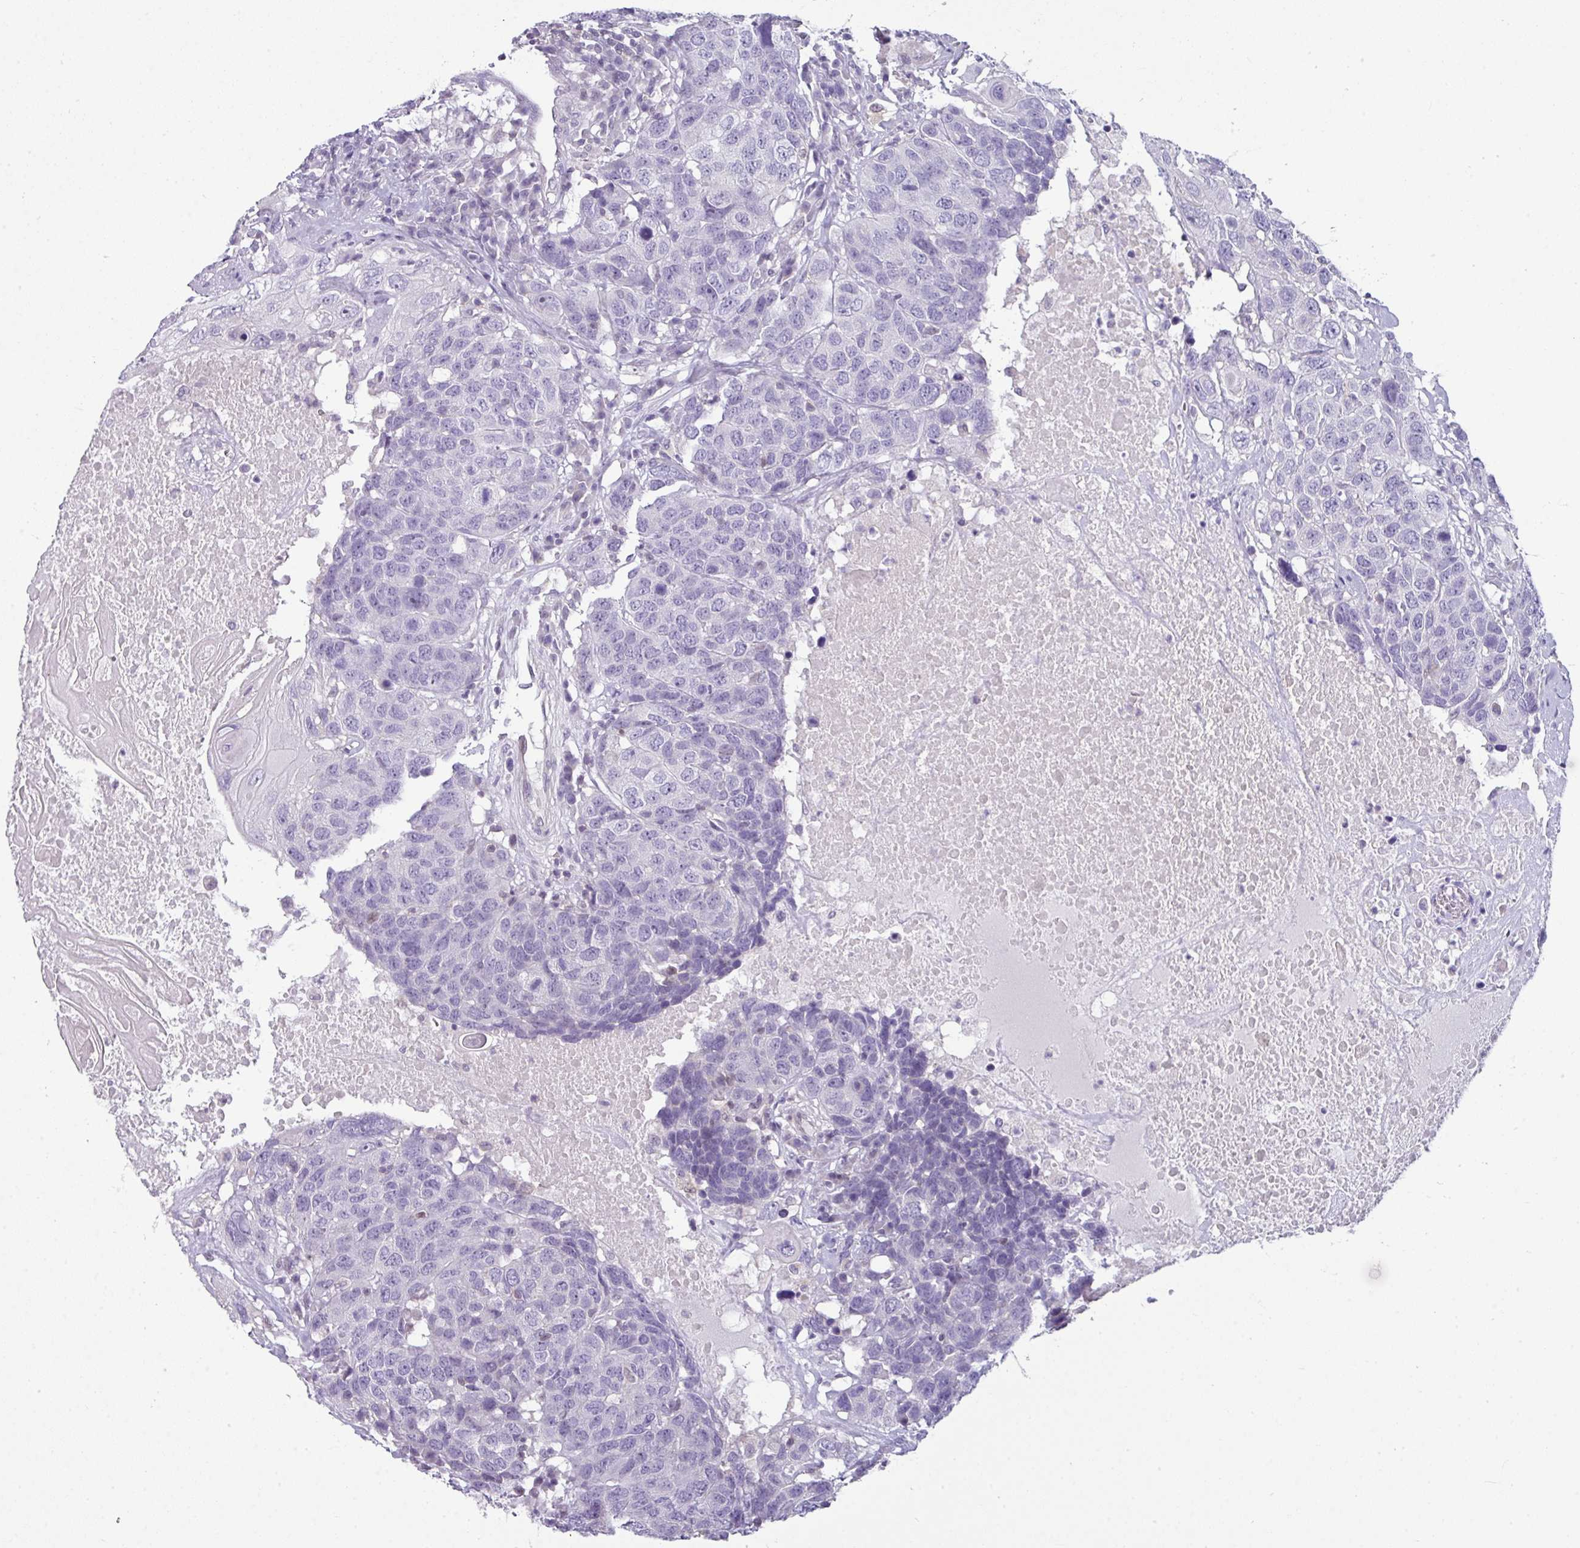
{"staining": {"intensity": "negative", "quantity": "none", "location": "none"}, "tissue": "head and neck cancer", "cell_type": "Tumor cells", "image_type": "cancer", "snomed": [{"axis": "morphology", "description": "Squamous cell carcinoma, NOS"}, {"axis": "topography", "description": "Head-Neck"}], "caption": "The histopathology image shows no staining of tumor cells in head and neck squamous cell carcinoma.", "gene": "STAT5A", "patient": {"sex": "male", "age": 66}}